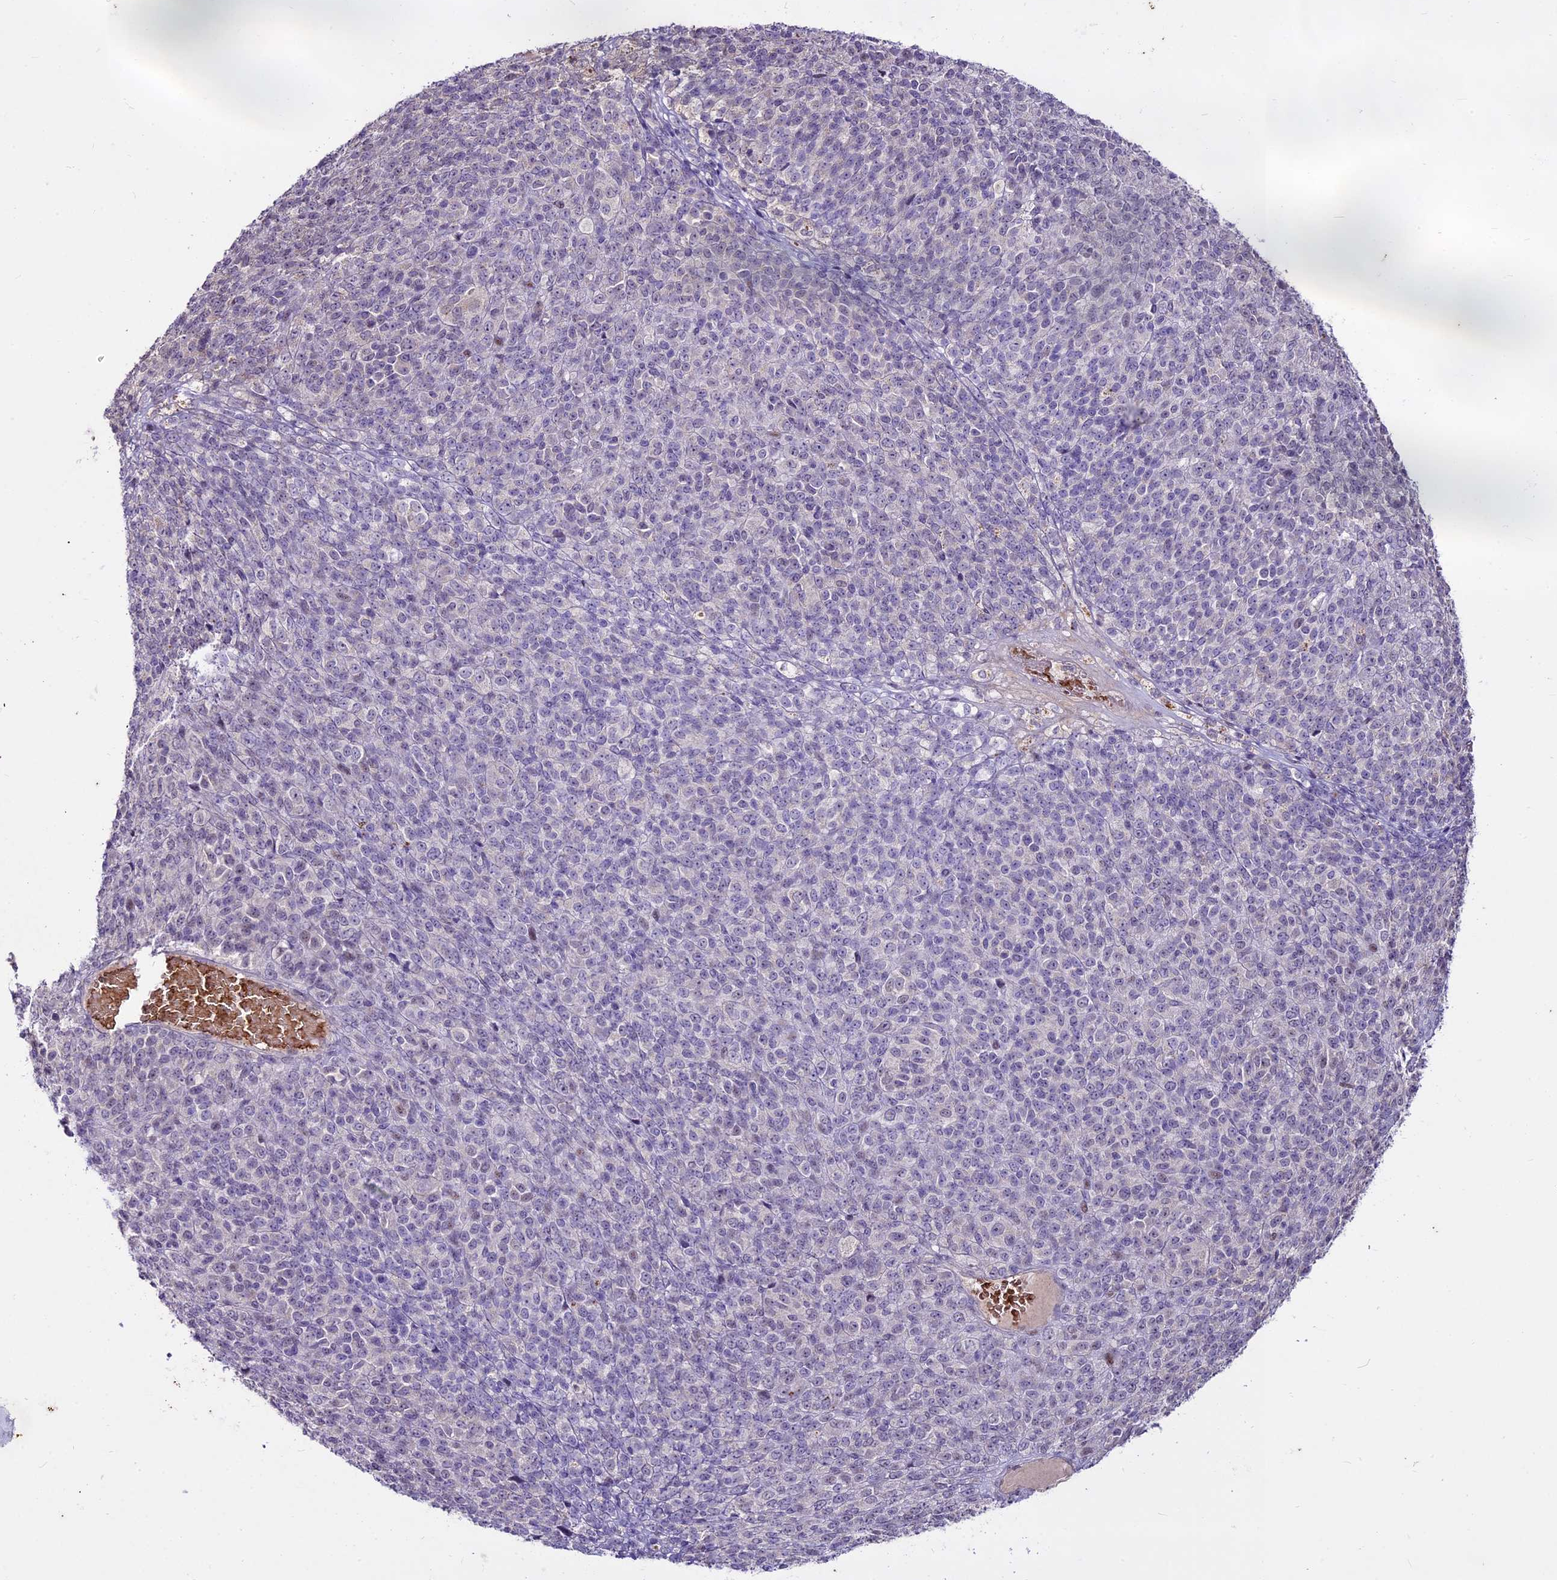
{"staining": {"intensity": "weak", "quantity": "<25%", "location": "nuclear"}, "tissue": "melanoma", "cell_type": "Tumor cells", "image_type": "cancer", "snomed": [{"axis": "morphology", "description": "Malignant melanoma, Metastatic site"}, {"axis": "topography", "description": "Brain"}], "caption": "Malignant melanoma (metastatic site) stained for a protein using IHC demonstrates no positivity tumor cells.", "gene": "SUSD3", "patient": {"sex": "female", "age": 56}}